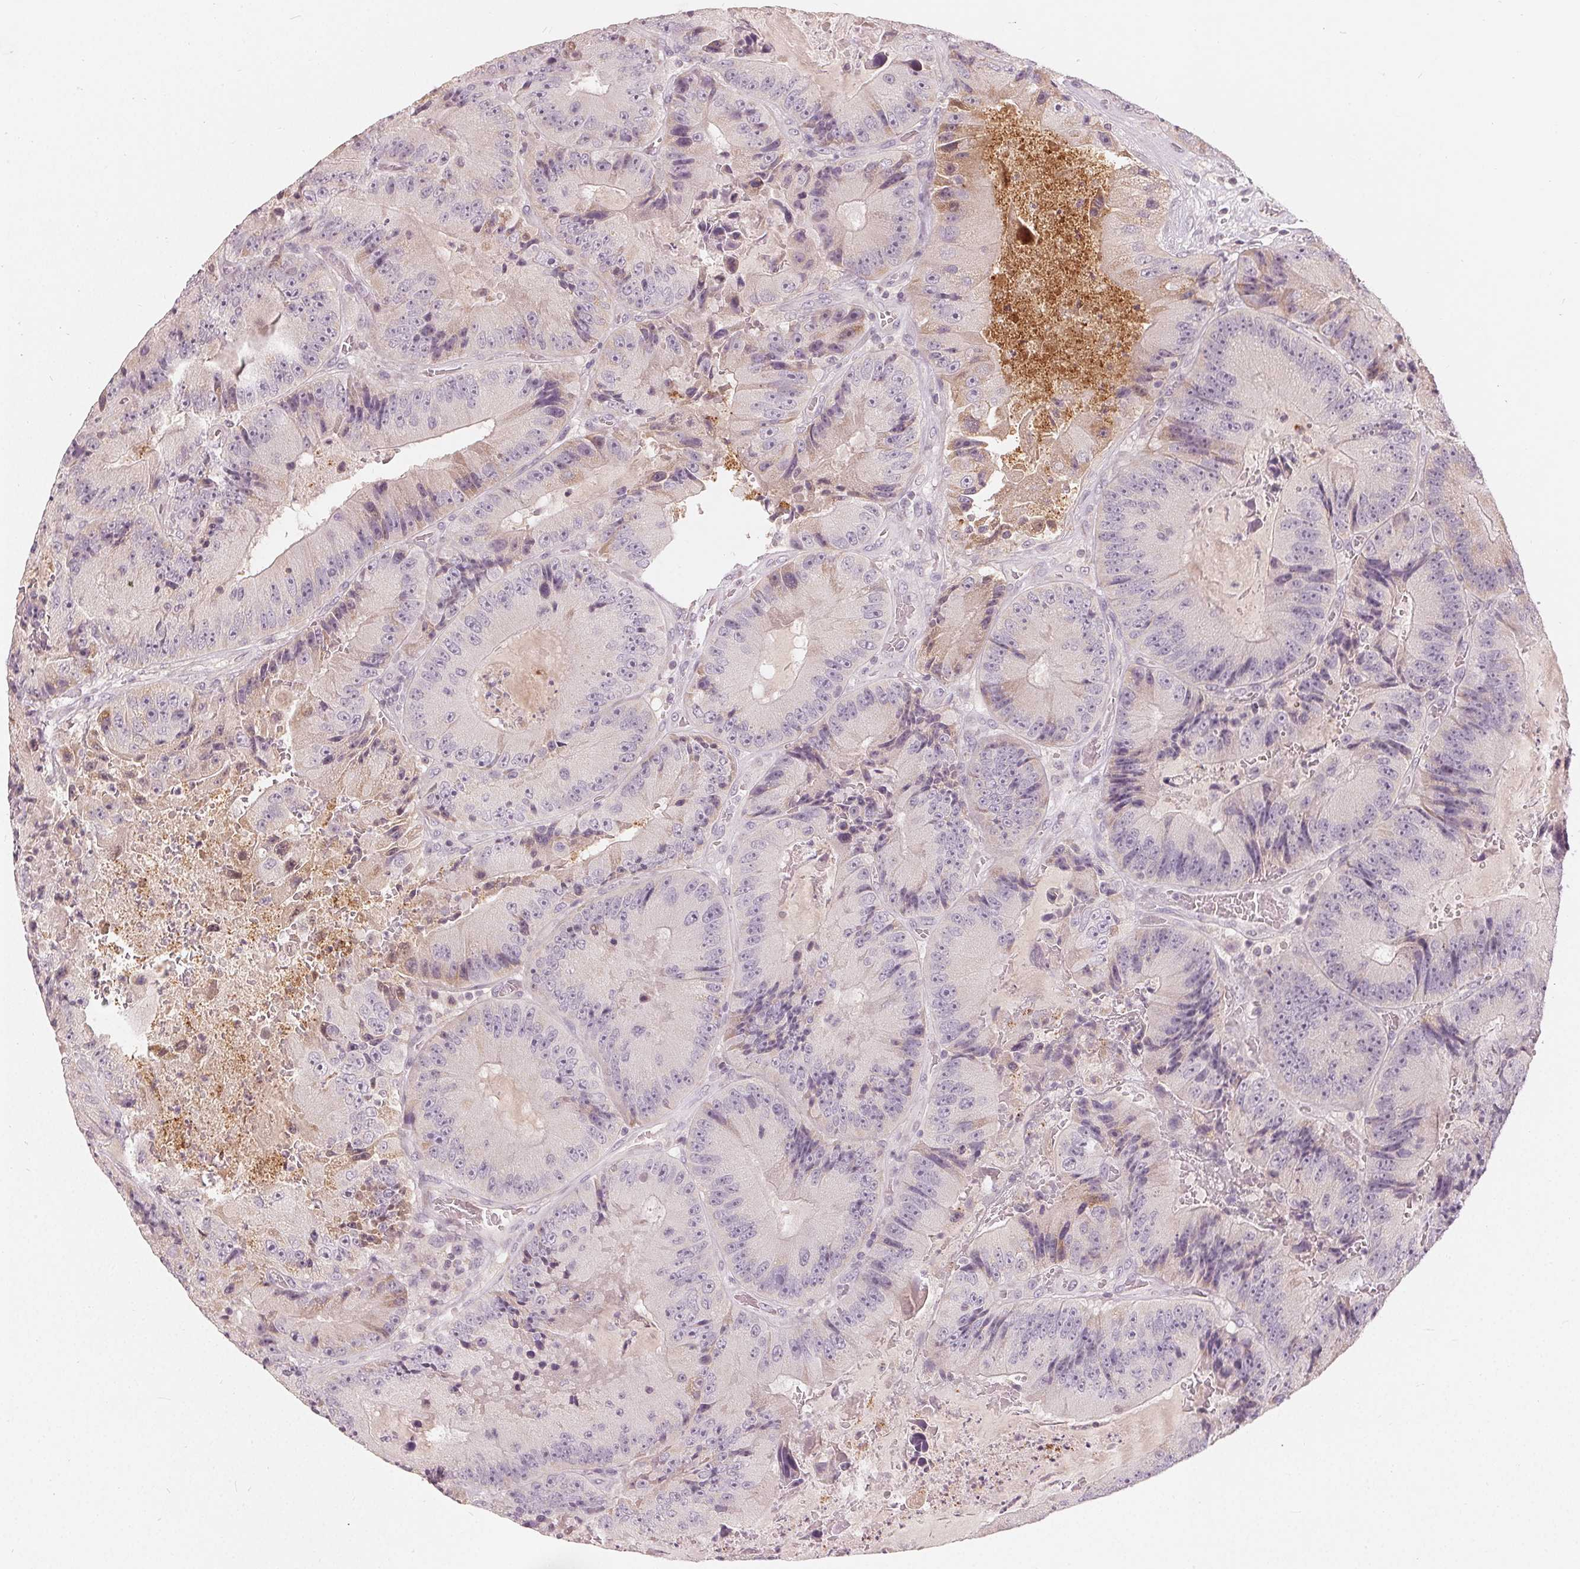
{"staining": {"intensity": "negative", "quantity": "none", "location": "none"}, "tissue": "colorectal cancer", "cell_type": "Tumor cells", "image_type": "cancer", "snomed": [{"axis": "morphology", "description": "Adenocarcinoma, NOS"}, {"axis": "topography", "description": "Colon"}], "caption": "A micrograph of human colorectal cancer (adenocarcinoma) is negative for staining in tumor cells.", "gene": "TRIM60", "patient": {"sex": "female", "age": 86}}